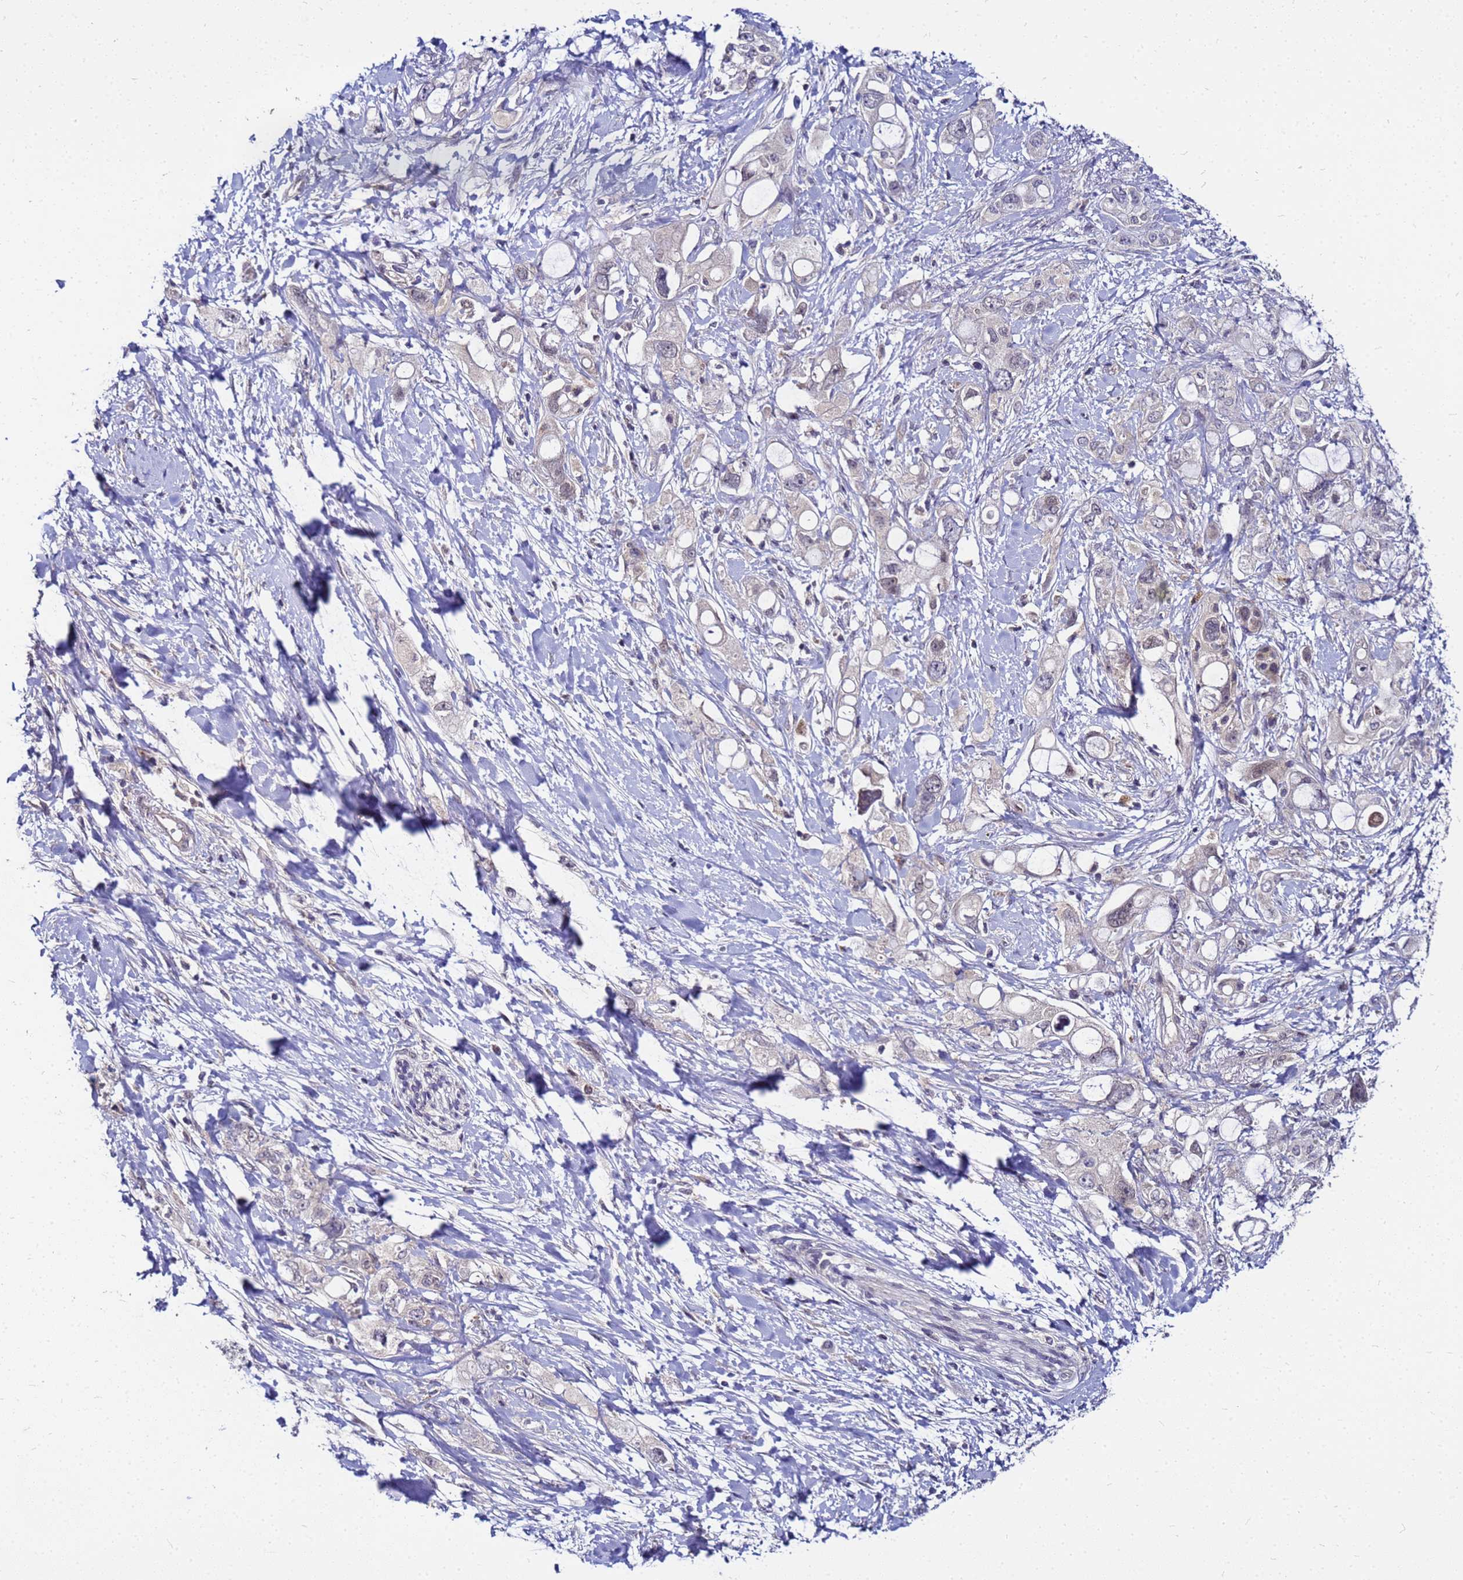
{"staining": {"intensity": "negative", "quantity": "none", "location": "none"}, "tissue": "pancreatic cancer", "cell_type": "Tumor cells", "image_type": "cancer", "snomed": [{"axis": "morphology", "description": "Adenocarcinoma, NOS"}, {"axis": "topography", "description": "Pancreas"}], "caption": "The image shows no staining of tumor cells in adenocarcinoma (pancreatic).", "gene": "SAT1", "patient": {"sex": "female", "age": 56}}